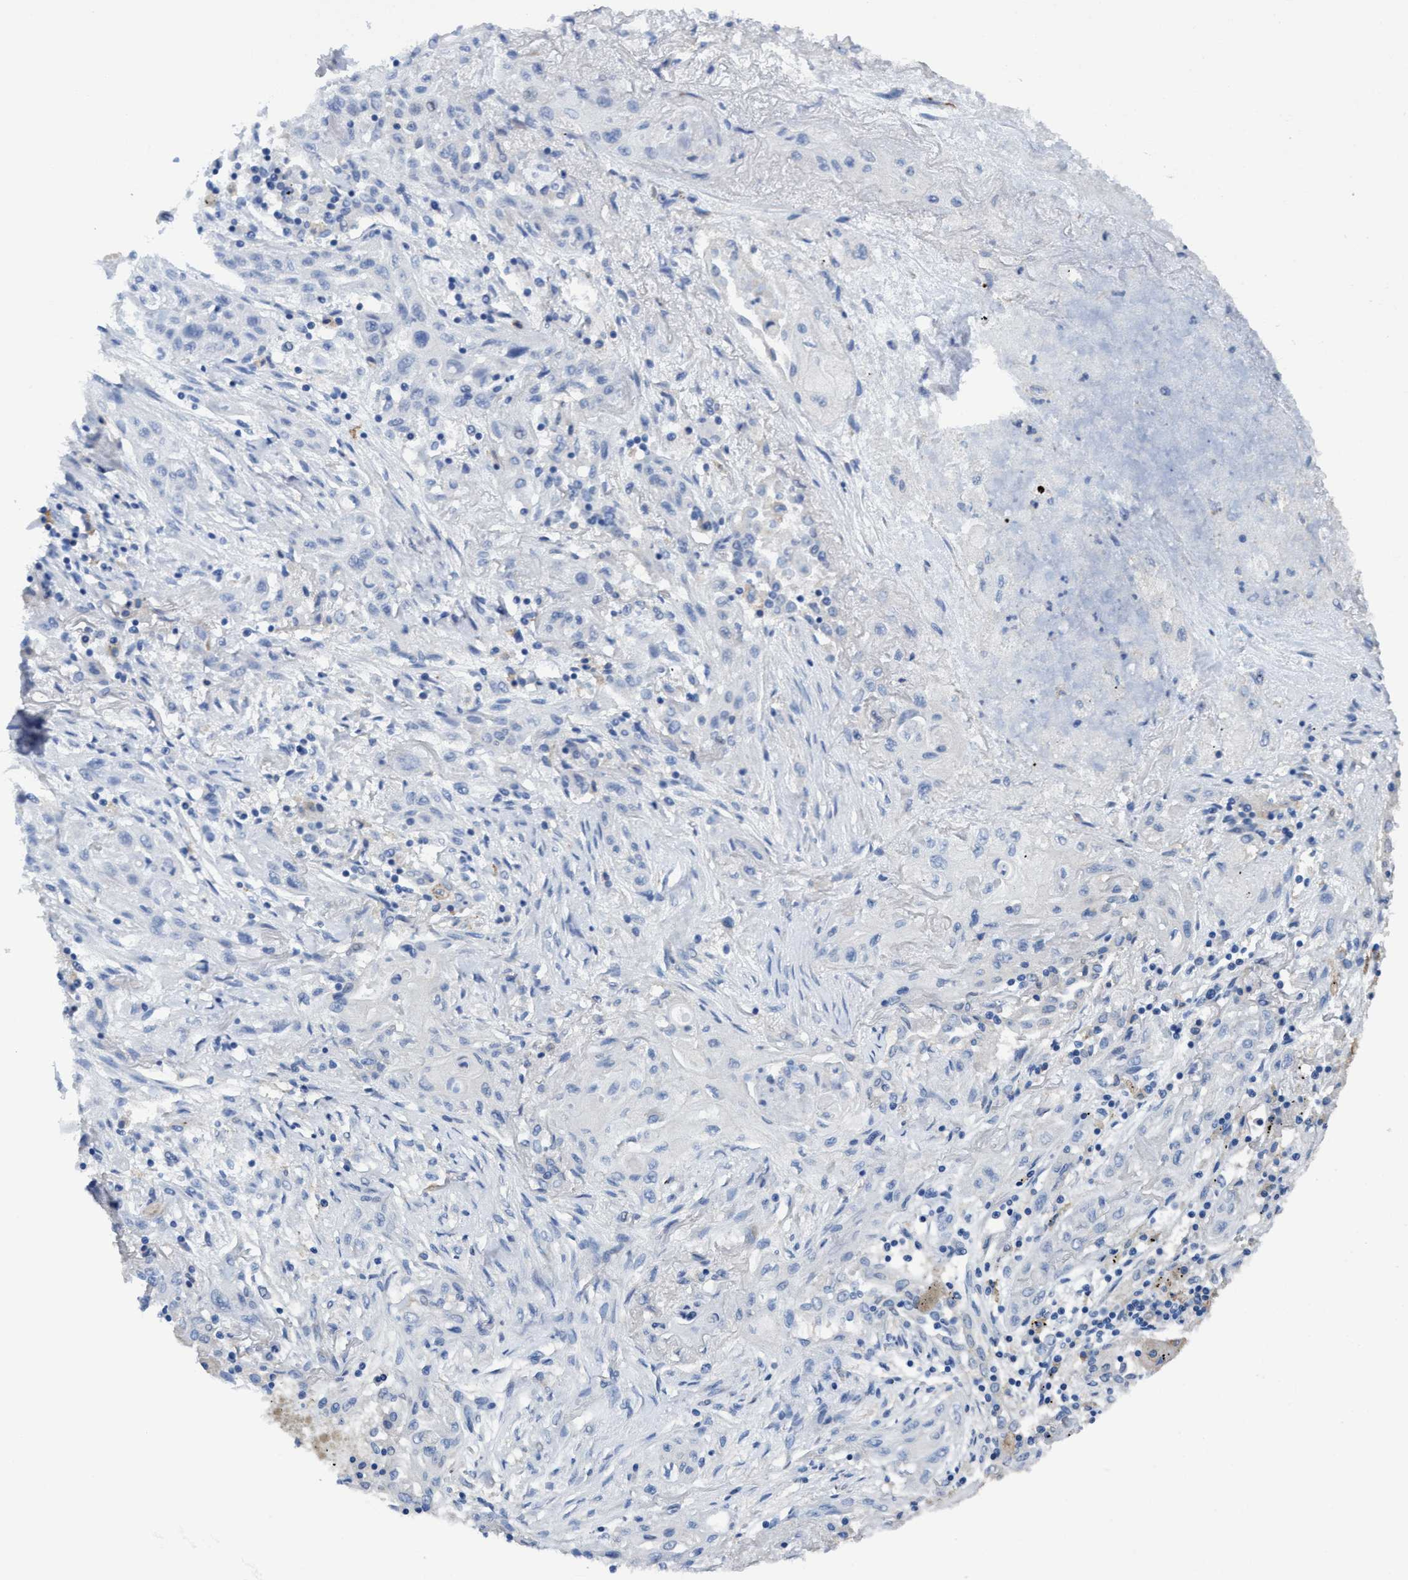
{"staining": {"intensity": "negative", "quantity": "none", "location": "none"}, "tissue": "lung cancer", "cell_type": "Tumor cells", "image_type": "cancer", "snomed": [{"axis": "morphology", "description": "Squamous cell carcinoma, NOS"}, {"axis": "topography", "description": "Lung"}], "caption": "Immunohistochemistry (IHC) image of neoplastic tissue: human squamous cell carcinoma (lung) stained with DAB (3,3'-diaminobenzidine) displays no significant protein staining in tumor cells.", "gene": "DNAI1", "patient": {"sex": "female", "age": 47}}